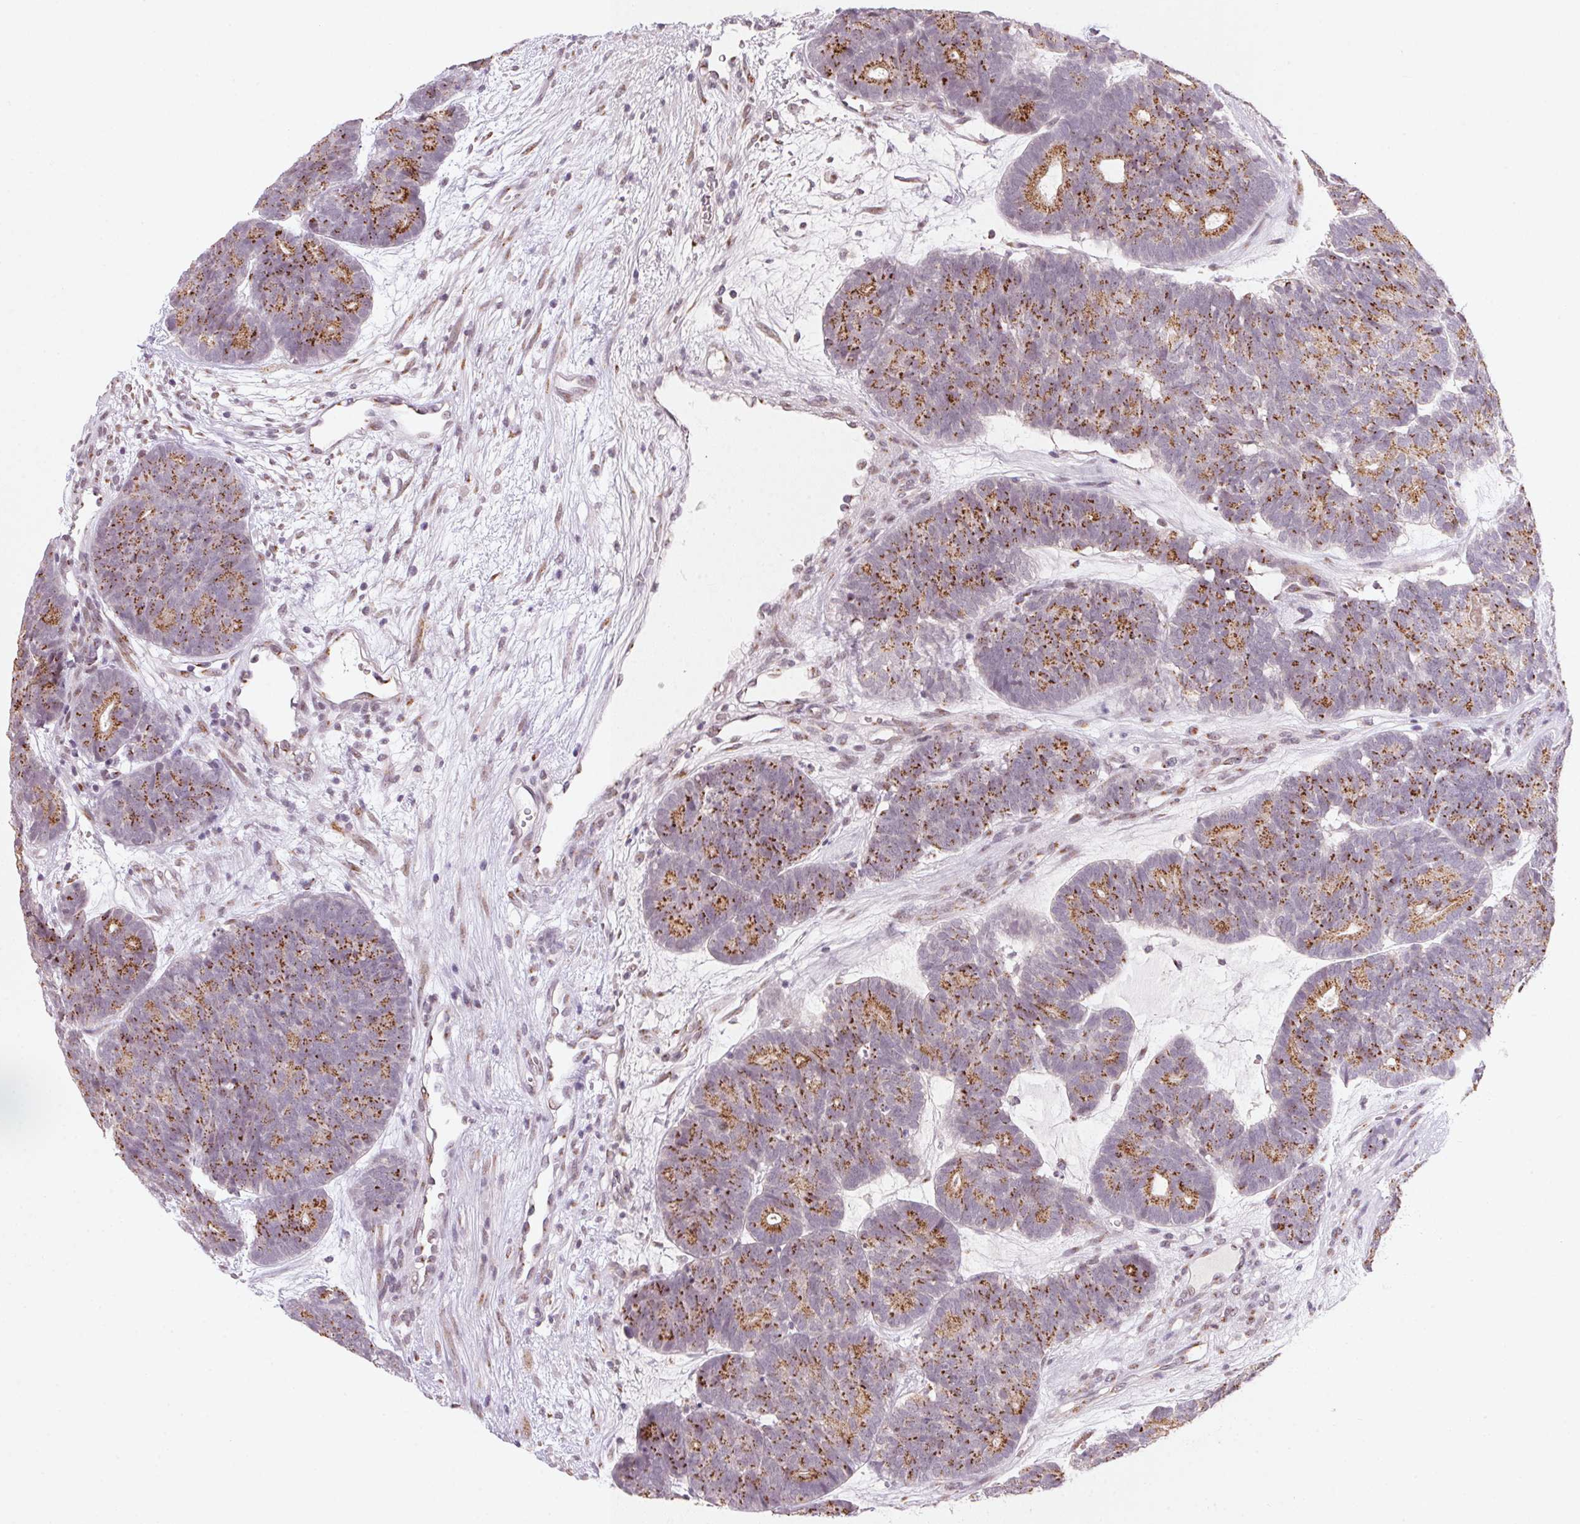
{"staining": {"intensity": "strong", "quantity": ">75%", "location": "cytoplasmic/membranous"}, "tissue": "head and neck cancer", "cell_type": "Tumor cells", "image_type": "cancer", "snomed": [{"axis": "morphology", "description": "Adenocarcinoma, NOS"}, {"axis": "topography", "description": "Head-Neck"}], "caption": "DAB (3,3'-diaminobenzidine) immunohistochemical staining of human head and neck cancer exhibits strong cytoplasmic/membranous protein expression in approximately >75% of tumor cells.", "gene": "RAB22A", "patient": {"sex": "female", "age": 81}}